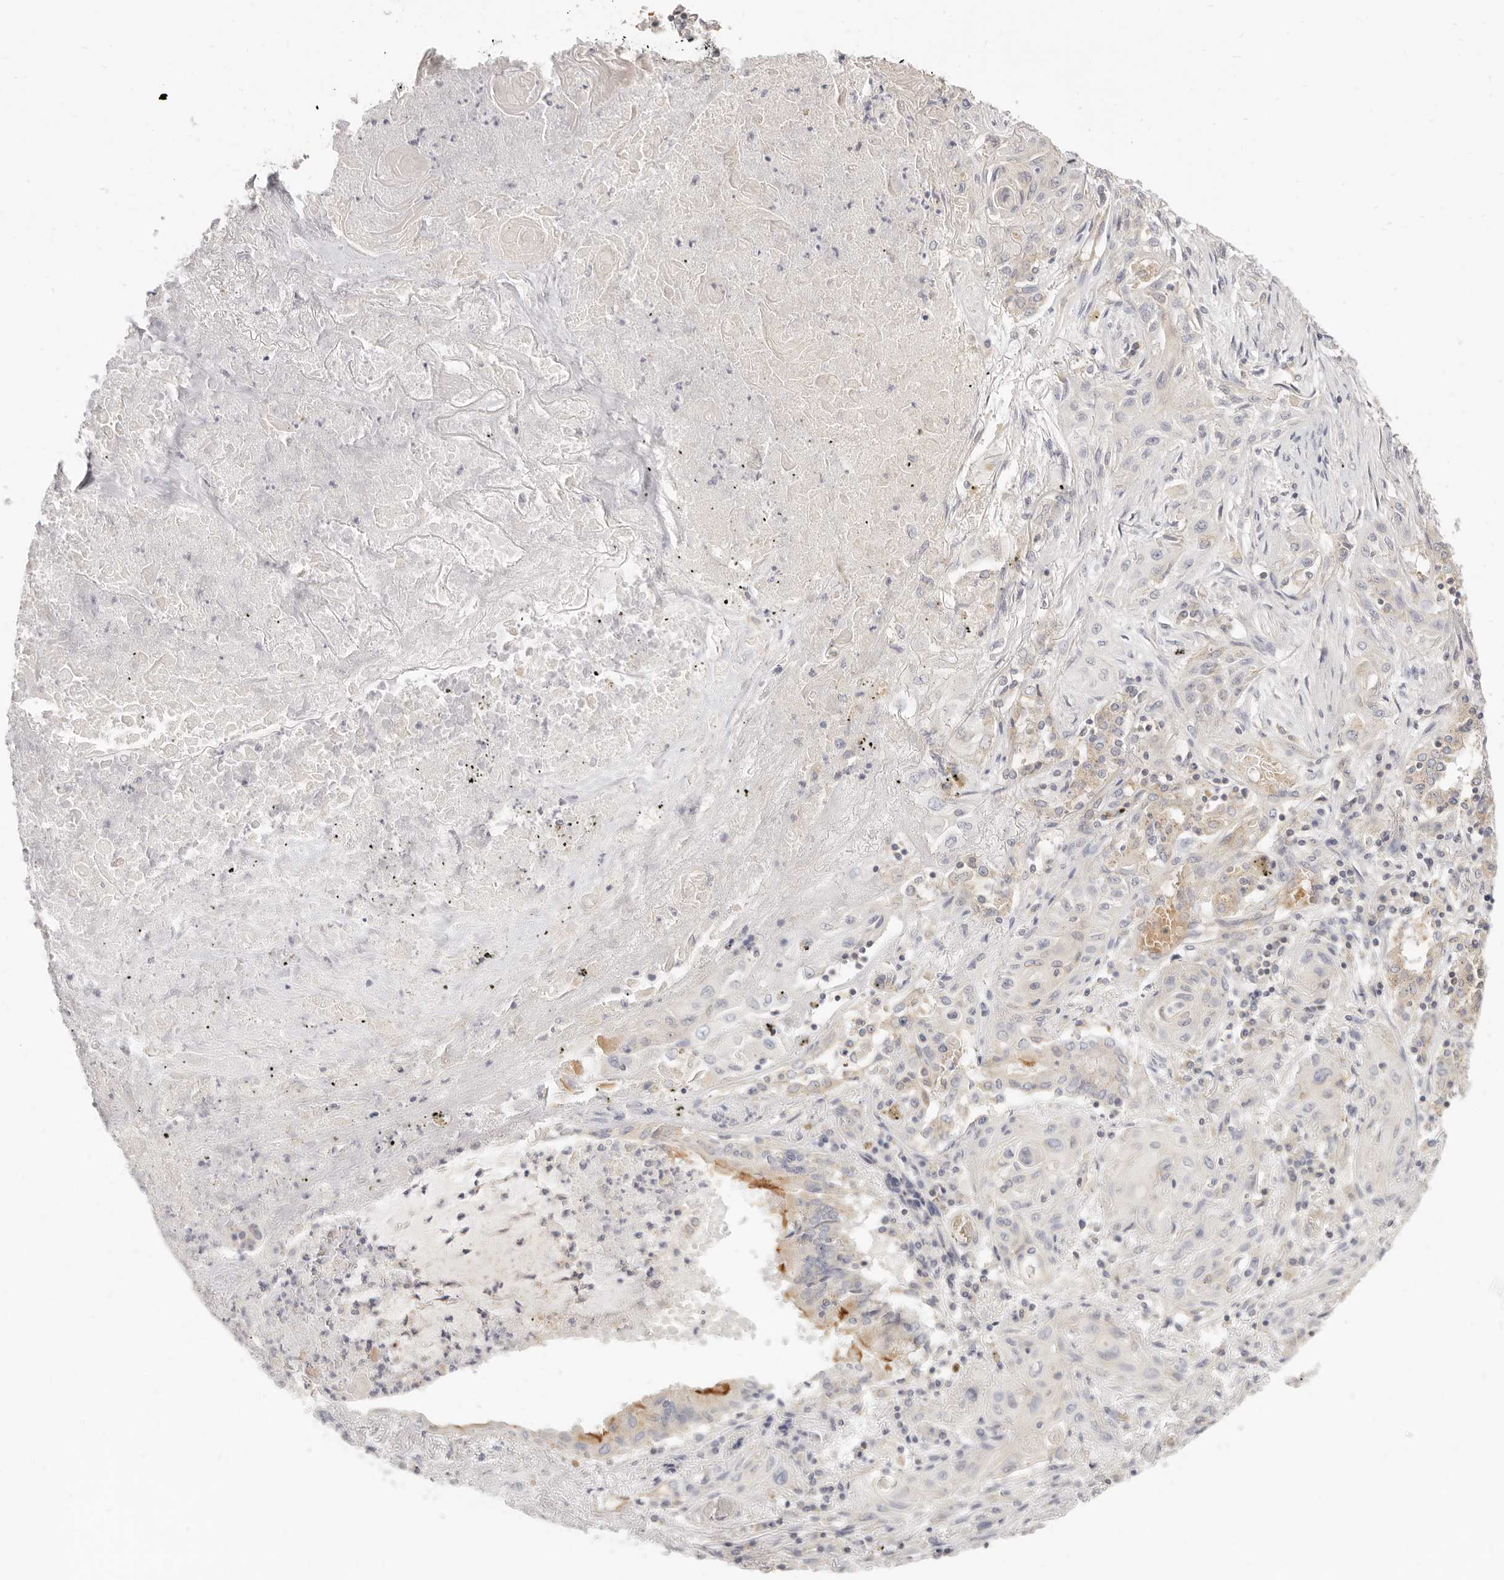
{"staining": {"intensity": "weak", "quantity": "<25%", "location": "cytoplasmic/membranous"}, "tissue": "lung cancer", "cell_type": "Tumor cells", "image_type": "cancer", "snomed": [{"axis": "morphology", "description": "Squamous cell carcinoma, NOS"}, {"axis": "topography", "description": "Lung"}], "caption": "Immunohistochemistry (IHC) micrograph of neoplastic tissue: human lung cancer stained with DAB (3,3'-diaminobenzidine) demonstrates no significant protein staining in tumor cells. Nuclei are stained in blue.", "gene": "LTB4R2", "patient": {"sex": "female", "age": 47}}